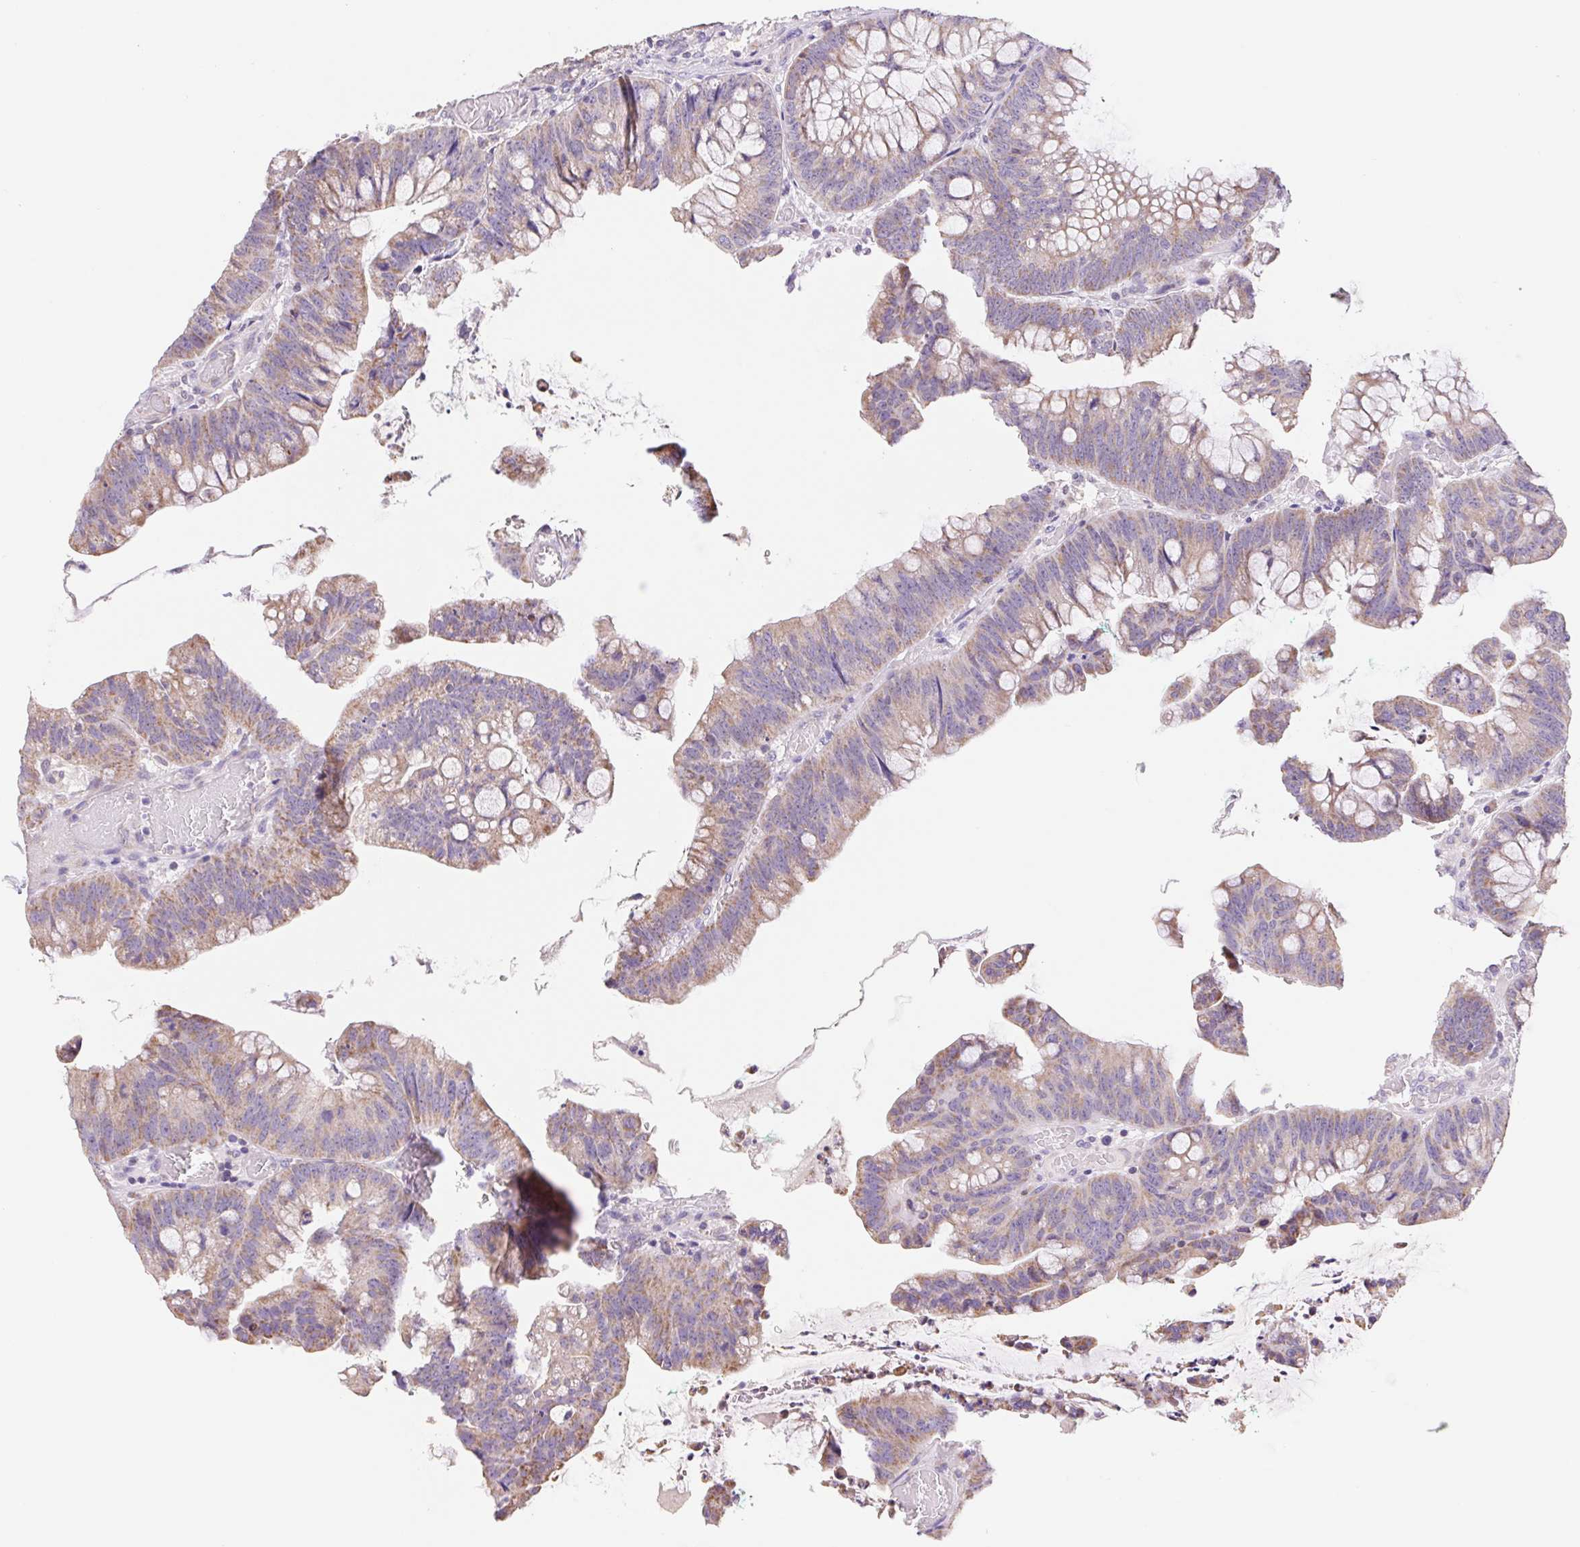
{"staining": {"intensity": "weak", "quantity": ">75%", "location": "cytoplasmic/membranous"}, "tissue": "colorectal cancer", "cell_type": "Tumor cells", "image_type": "cancer", "snomed": [{"axis": "morphology", "description": "Adenocarcinoma, NOS"}, {"axis": "topography", "description": "Colon"}], "caption": "A high-resolution micrograph shows IHC staining of colorectal cancer (adenocarcinoma), which demonstrates weak cytoplasmic/membranous positivity in about >75% of tumor cells. (DAB = brown stain, brightfield microscopy at high magnification).", "gene": "FKBP6", "patient": {"sex": "male", "age": 62}}